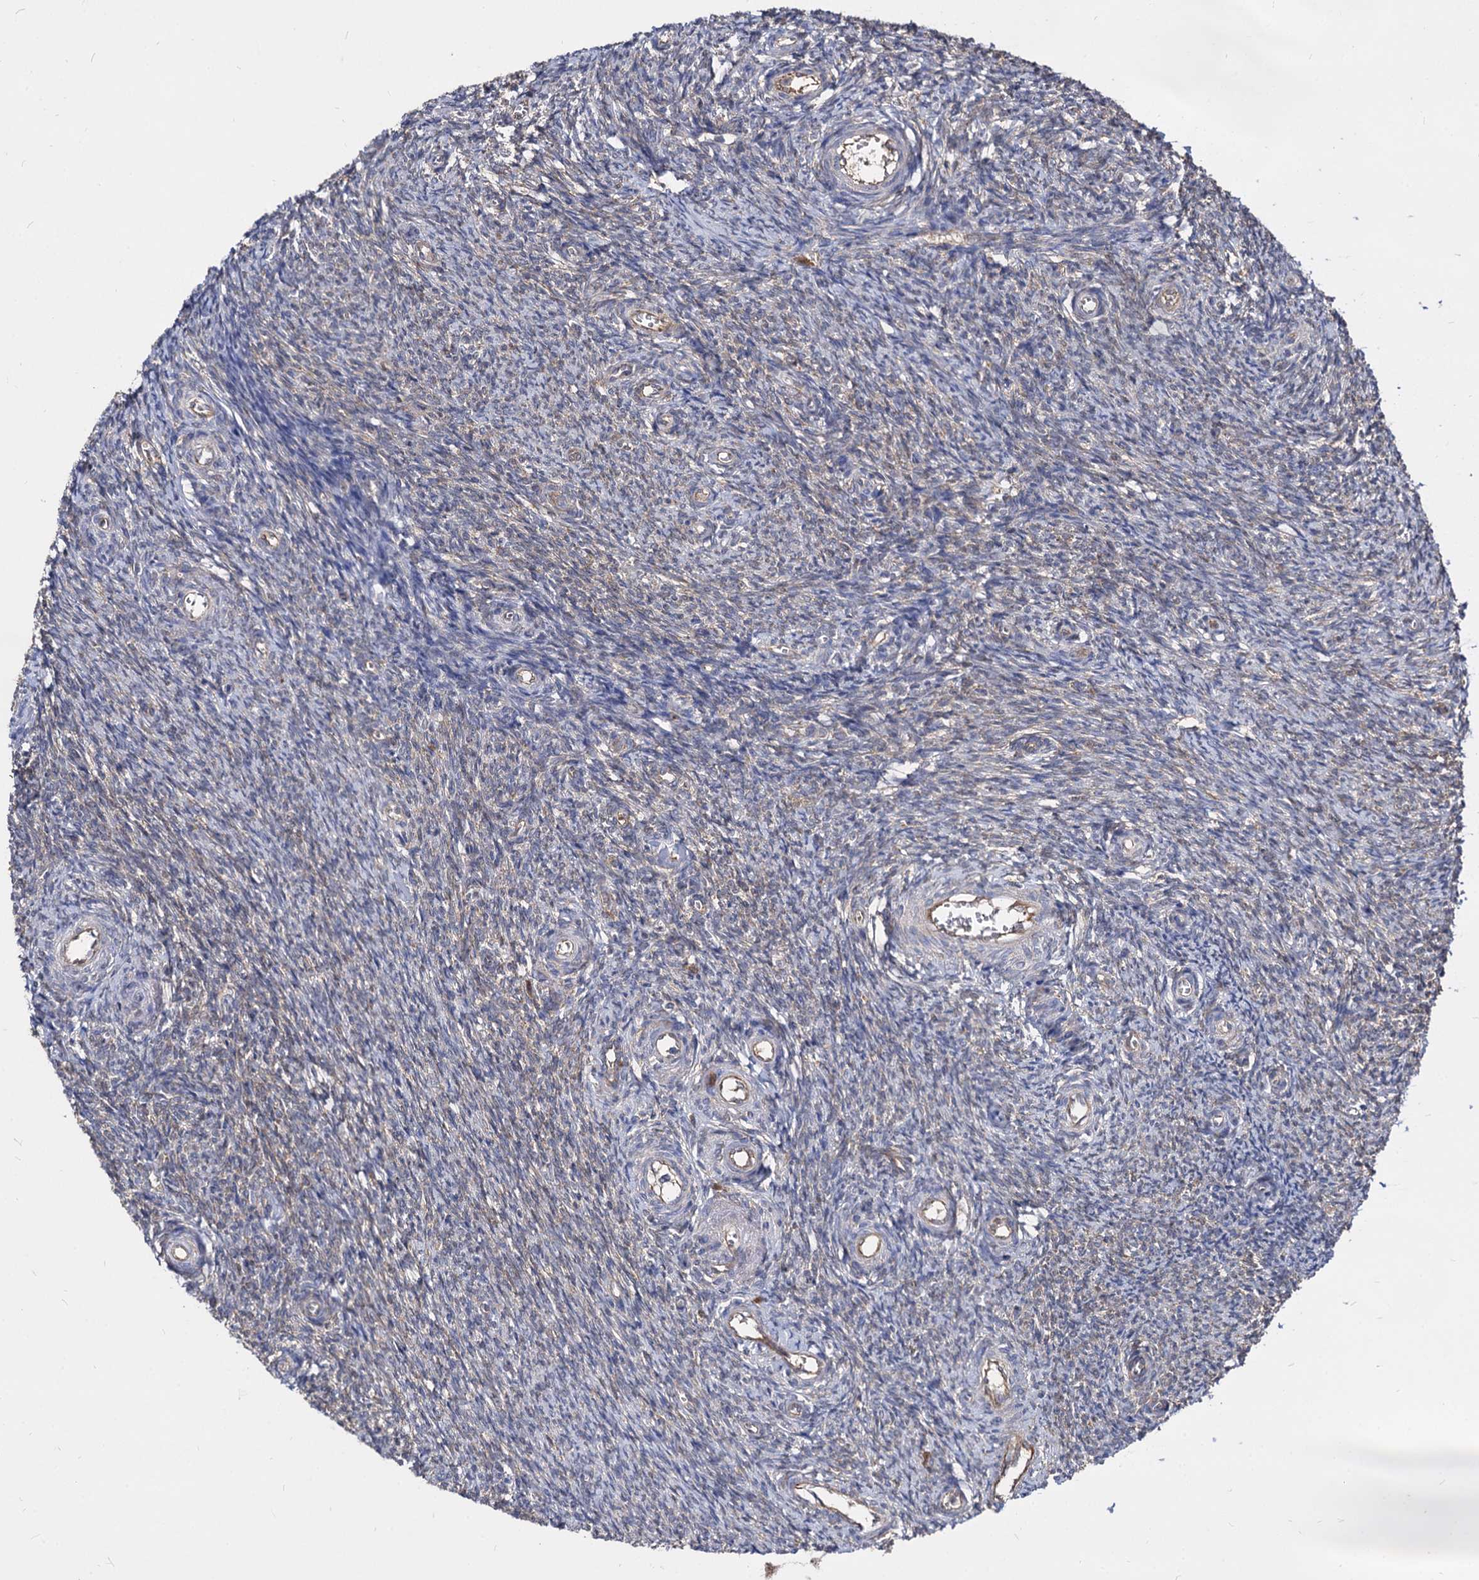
{"staining": {"intensity": "weak", "quantity": "<25%", "location": "cytoplasmic/membranous"}, "tissue": "ovary", "cell_type": "Ovarian stroma cells", "image_type": "normal", "snomed": [{"axis": "morphology", "description": "Normal tissue, NOS"}, {"axis": "topography", "description": "Ovary"}], "caption": "The micrograph shows no staining of ovarian stroma cells in unremarkable ovary. (IHC, brightfield microscopy, high magnification).", "gene": "NME1", "patient": {"sex": "female", "age": 44}}